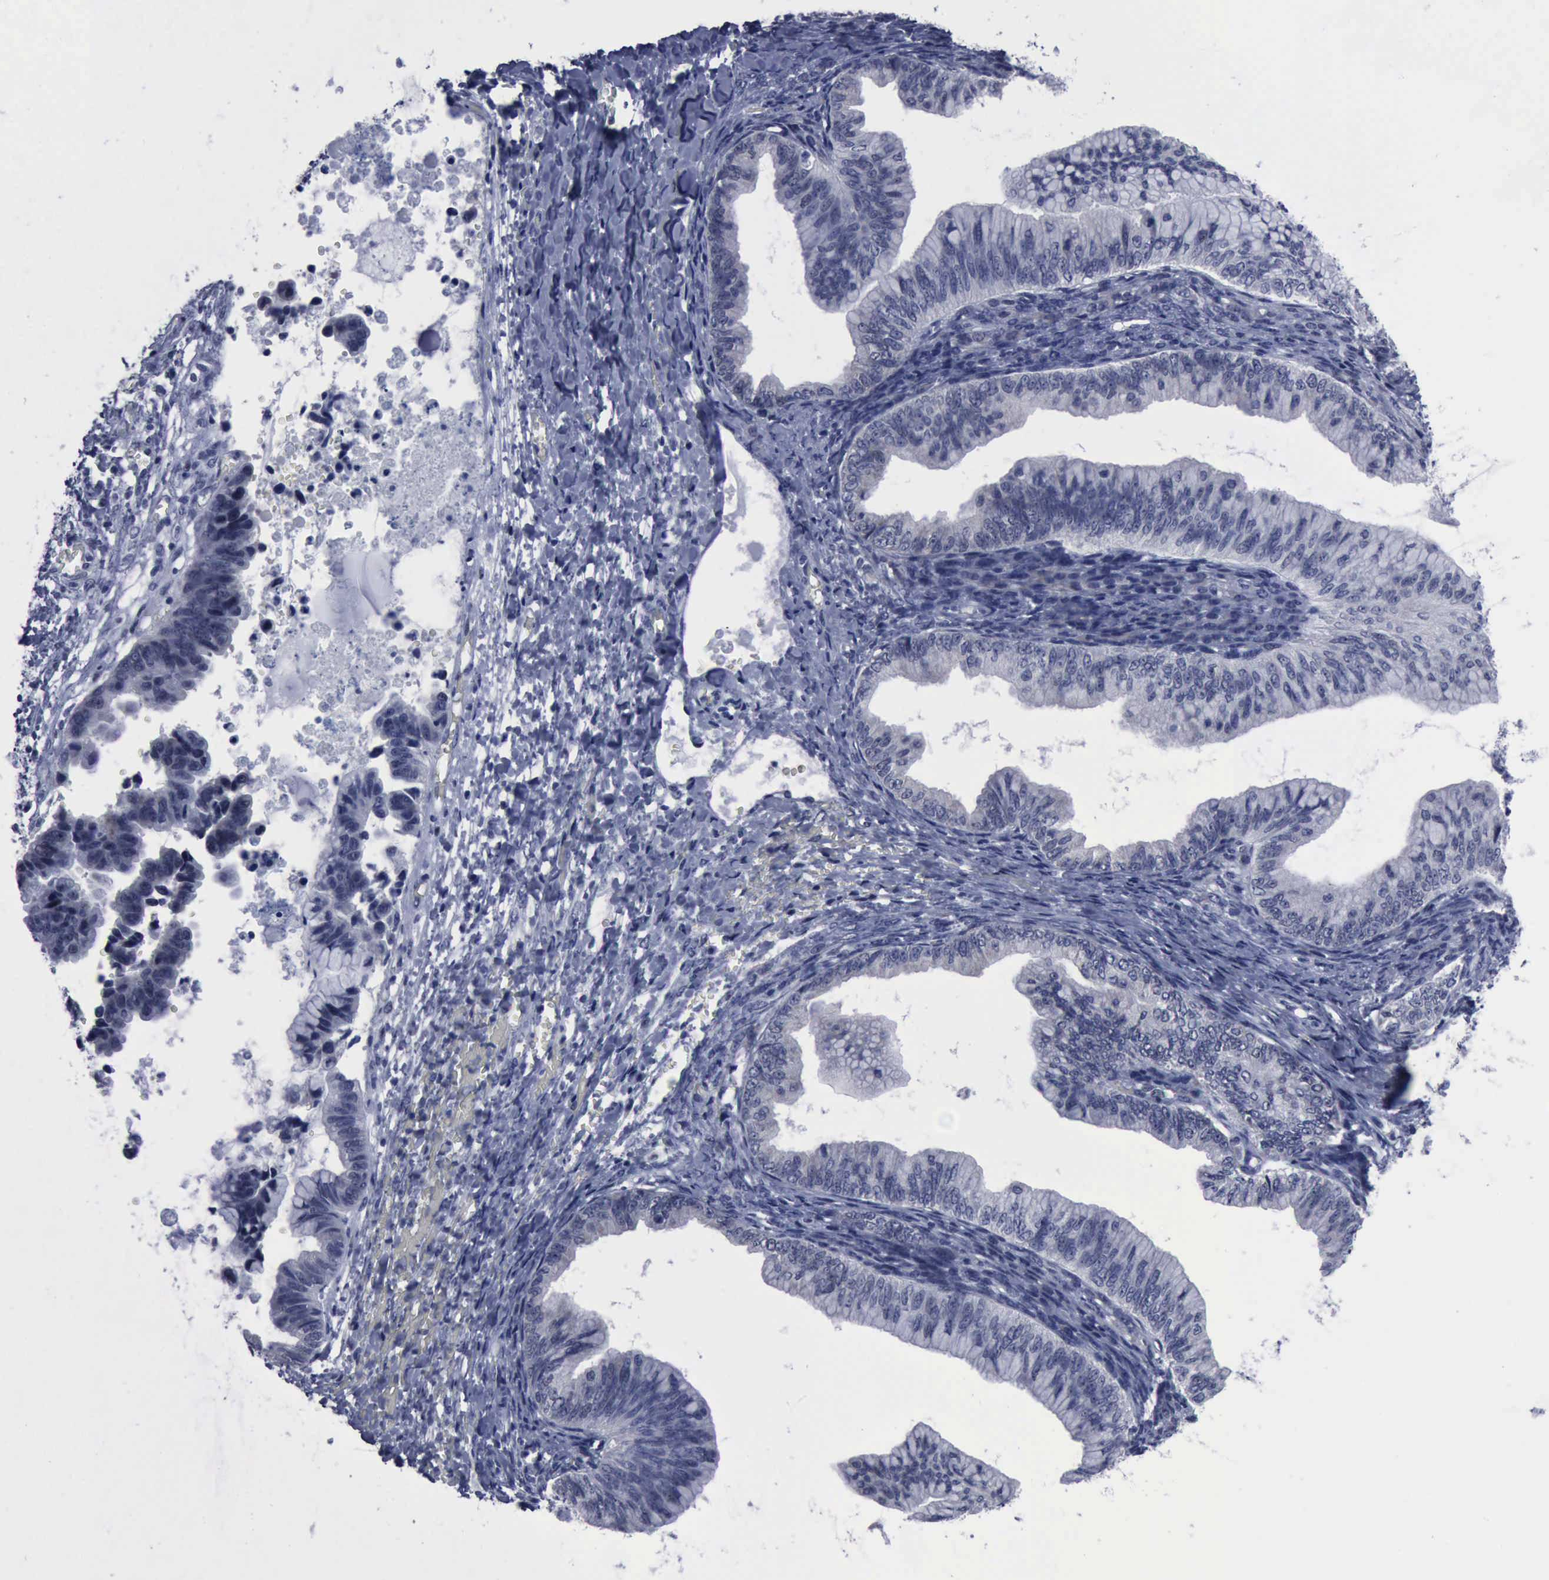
{"staining": {"intensity": "negative", "quantity": "none", "location": "none"}, "tissue": "ovarian cancer", "cell_type": "Tumor cells", "image_type": "cancer", "snomed": [{"axis": "morphology", "description": "Cystadenocarcinoma, mucinous, NOS"}, {"axis": "topography", "description": "Ovary"}], "caption": "Tumor cells are negative for brown protein staining in mucinous cystadenocarcinoma (ovarian).", "gene": "BRD1", "patient": {"sex": "female", "age": 36}}